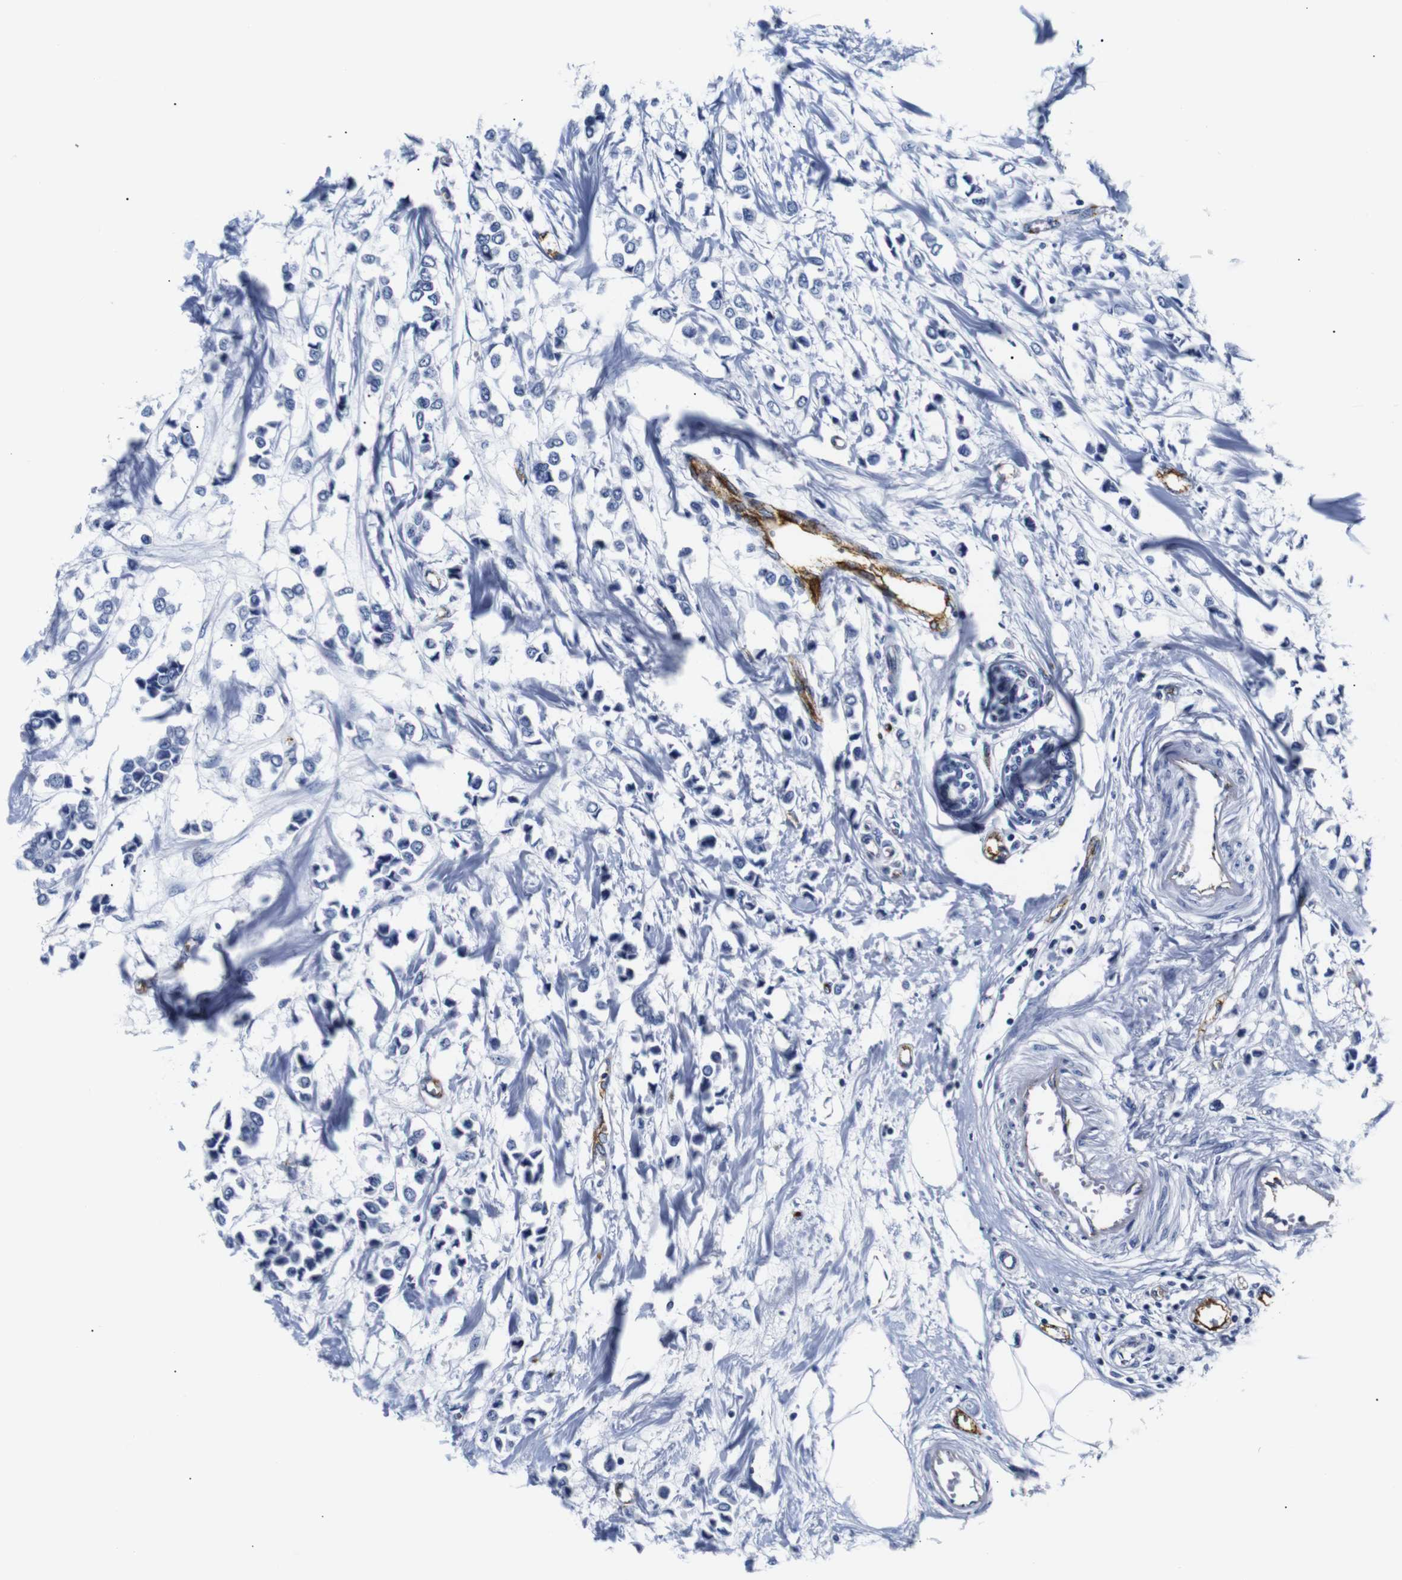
{"staining": {"intensity": "negative", "quantity": "none", "location": "none"}, "tissue": "breast cancer", "cell_type": "Tumor cells", "image_type": "cancer", "snomed": [{"axis": "morphology", "description": "Lobular carcinoma"}, {"axis": "topography", "description": "Breast"}], "caption": "This photomicrograph is of lobular carcinoma (breast) stained with immunohistochemistry to label a protein in brown with the nuclei are counter-stained blue. There is no positivity in tumor cells. The staining is performed using DAB brown chromogen with nuclei counter-stained in using hematoxylin.", "gene": "MUC4", "patient": {"sex": "female", "age": 51}}